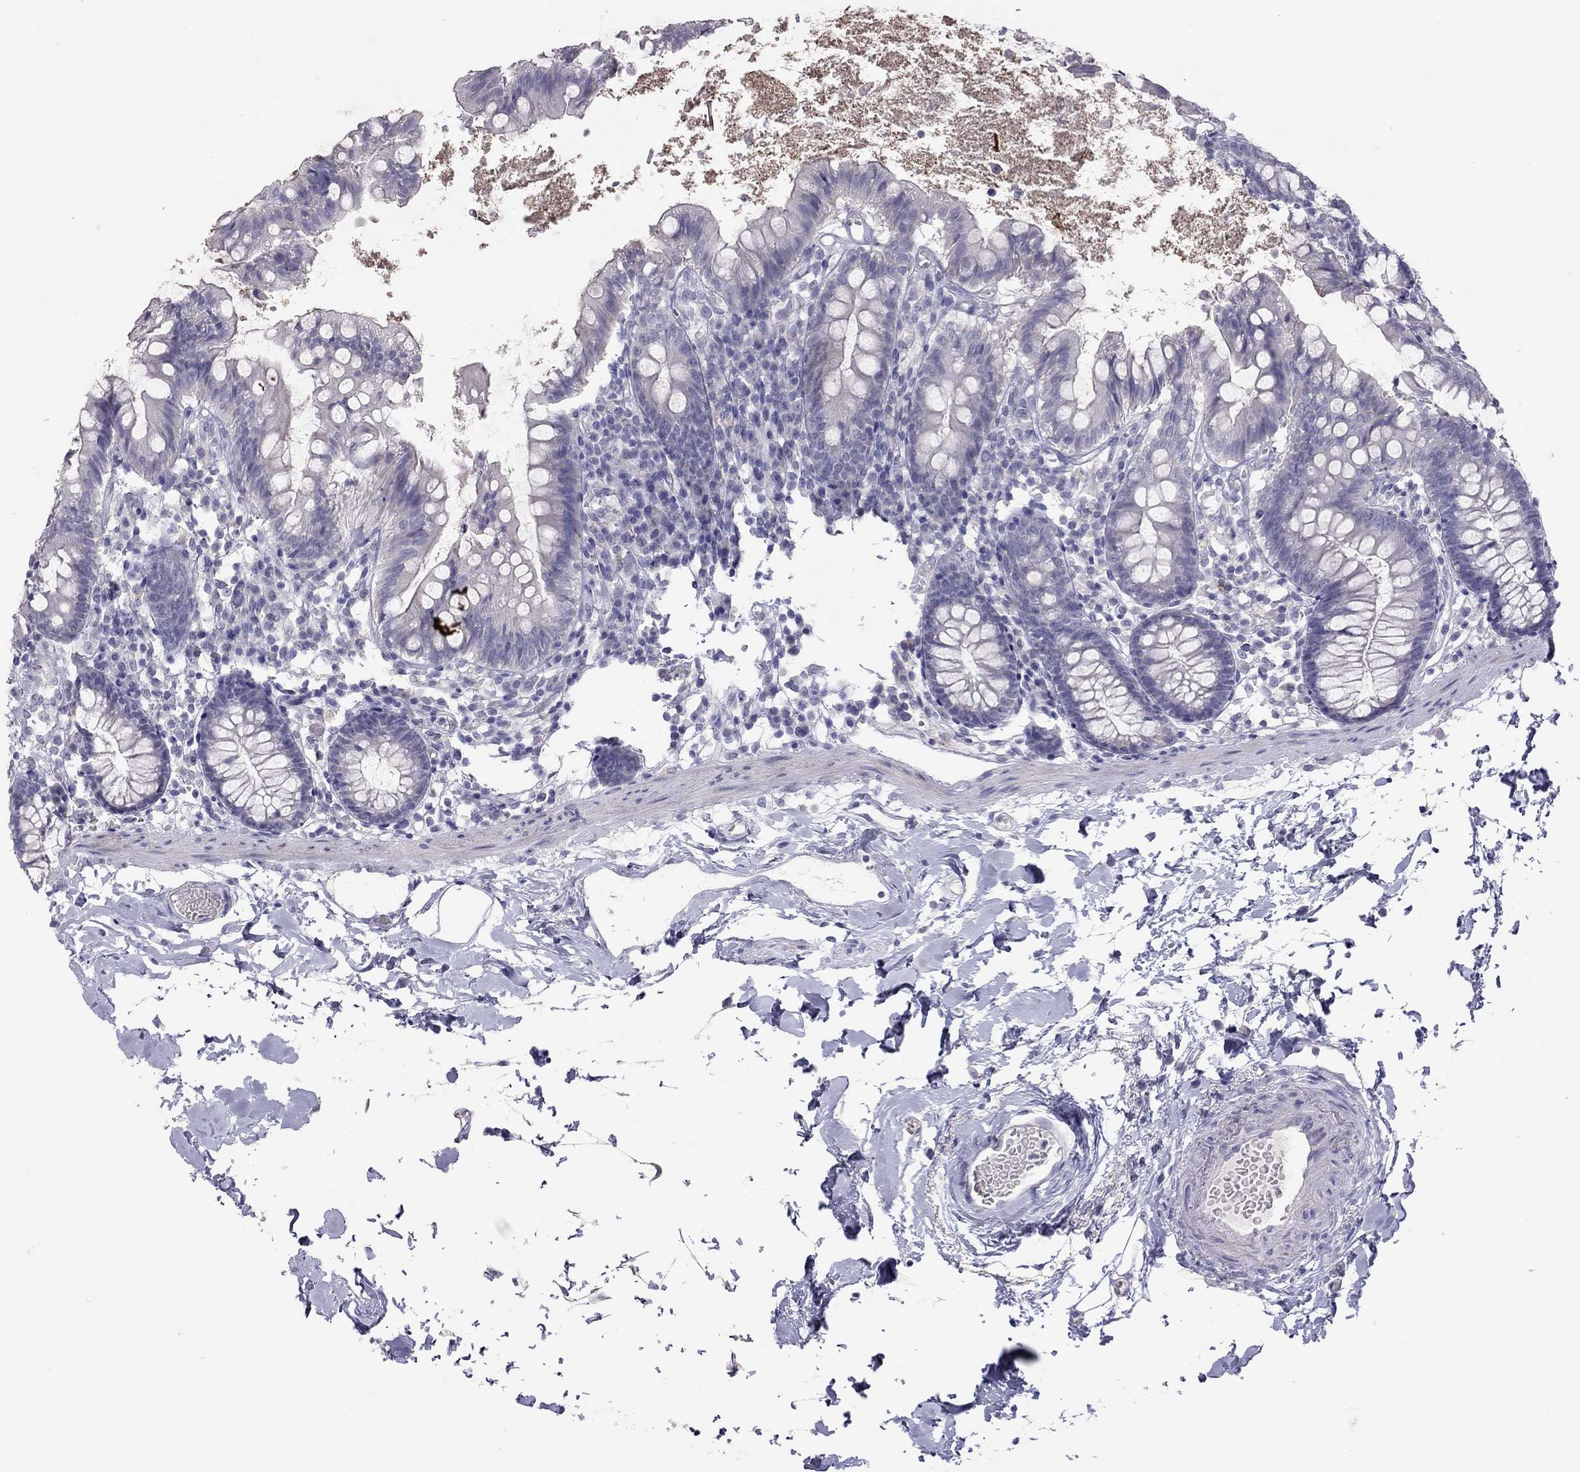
{"staining": {"intensity": "negative", "quantity": "none", "location": "none"}, "tissue": "small intestine", "cell_type": "Glandular cells", "image_type": "normal", "snomed": [{"axis": "morphology", "description": "Normal tissue, NOS"}, {"axis": "topography", "description": "Small intestine"}], "caption": "Photomicrograph shows no protein positivity in glandular cells of normal small intestine. The staining is performed using DAB brown chromogen with nuclei counter-stained in using hematoxylin.", "gene": "MUC16", "patient": {"sex": "female", "age": 90}}